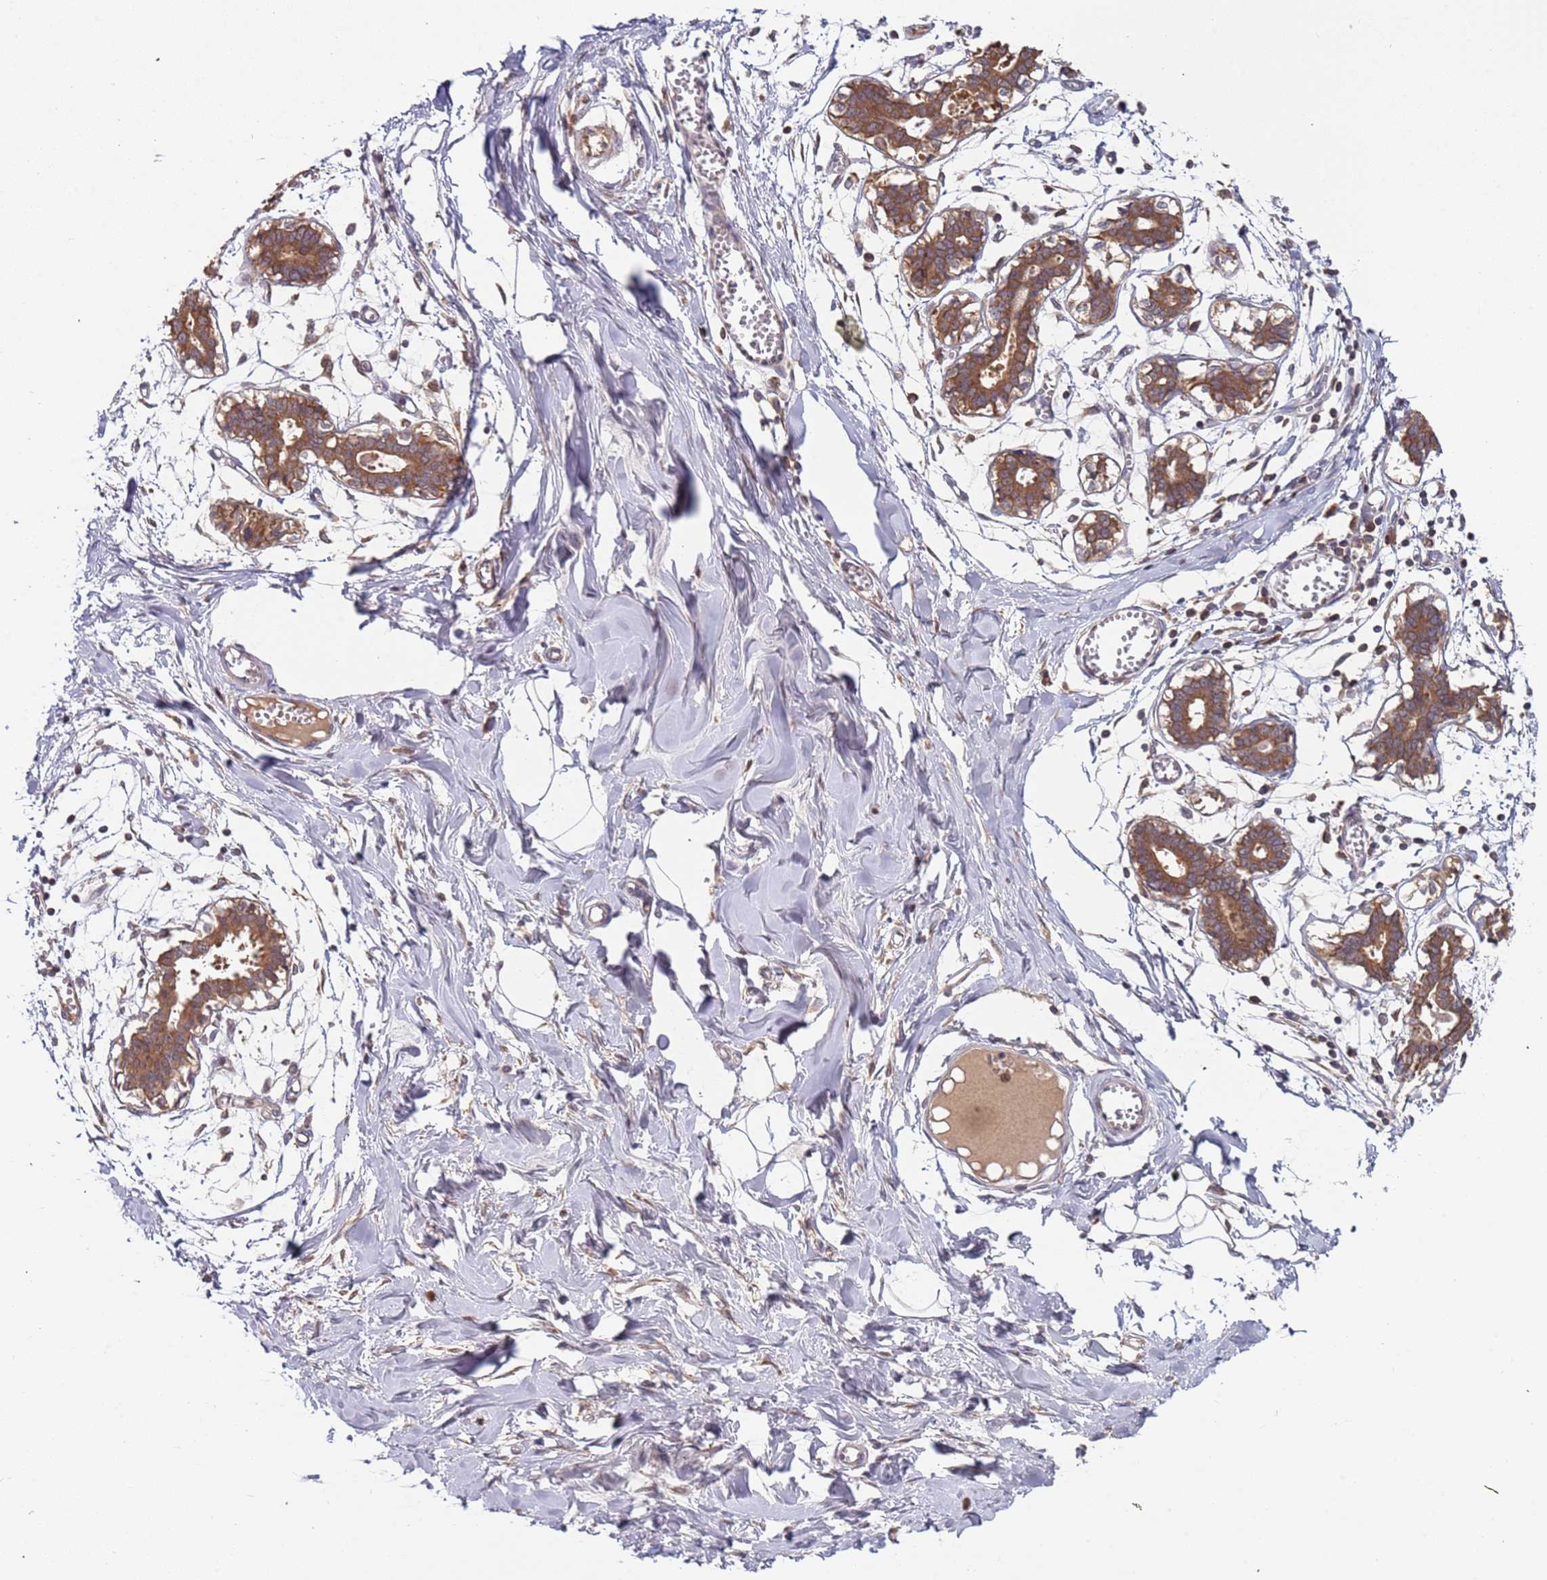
{"staining": {"intensity": "negative", "quantity": "none", "location": "none"}, "tissue": "breast", "cell_type": "Adipocytes", "image_type": "normal", "snomed": [{"axis": "morphology", "description": "Normal tissue, NOS"}, {"axis": "topography", "description": "Breast"}], "caption": "High magnification brightfield microscopy of normal breast stained with DAB (3,3'-diaminobenzidine) (brown) and counterstained with hematoxylin (blue): adipocytes show no significant positivity. (DAB (3,3'-diaminobenzidine) immunohistochemistry (IHC) visualized using brightfield microscopy, high magnification).", "gene": "OR5A2", "patient": {"sex": "female", "age": 27}}